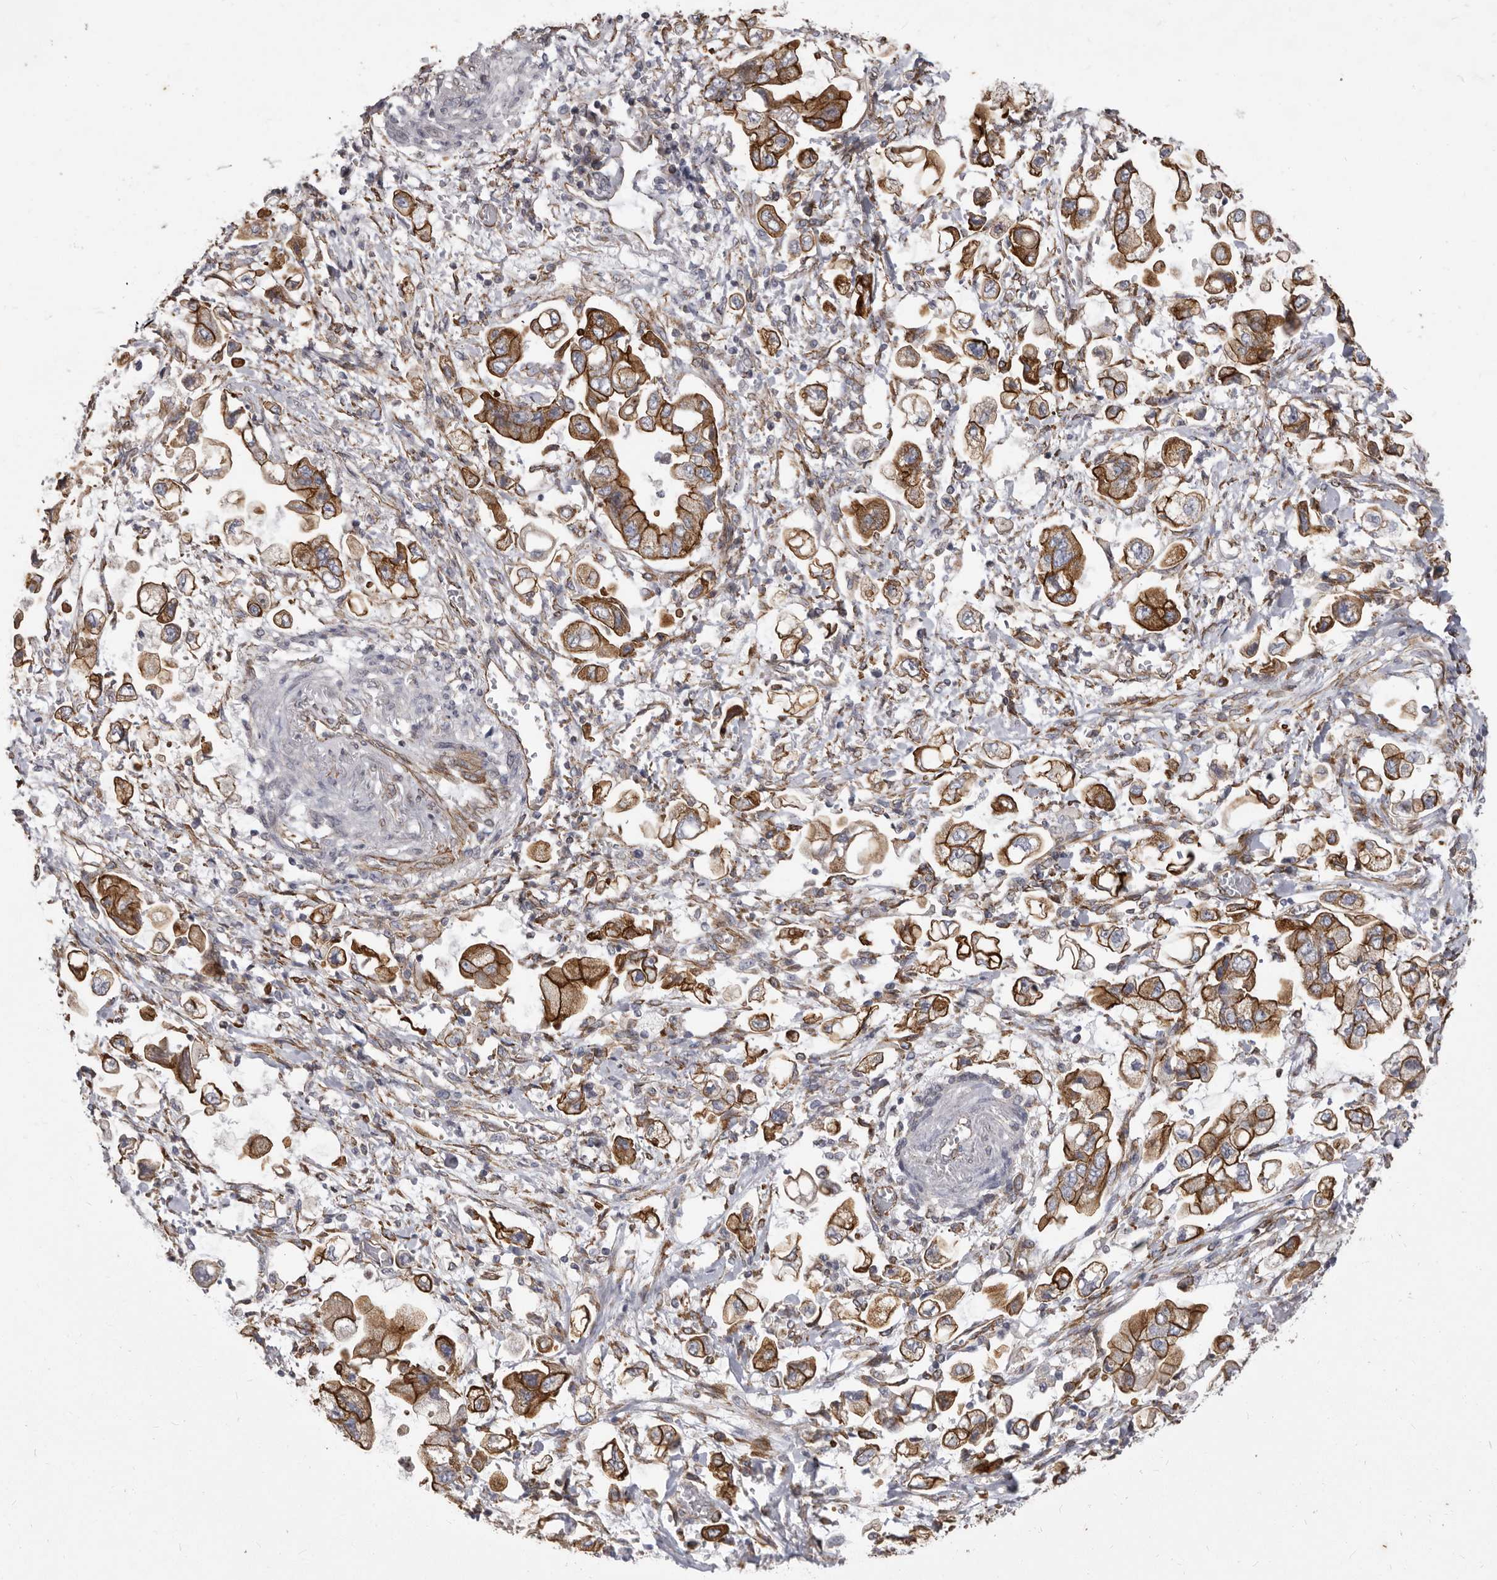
{"staining": {"intensity": "strong", "quantity": "25%-75%", "location": "cytoplasmic/membranous"}, "tissue": "stomach cancer", "cell_type": "Tumor cells", "image_type": "cancer", "snomed": [{"axis": "morphology", "description": "Adenocarcinoma, NOS"}, {"axis": "topography", "description": "Stomach"}], "caption": "IHC photomicrograph of neoplastic tissue: human stomach cancer stained using IHC reveals high levels of strong protein expression localized specifically in the cytoplasmic/membranous of tumor cells, appearing as a cytoplasmic/membranous brown color.", "gene": "P2RX6", "patient": {"sex": "male", "age": 62}}